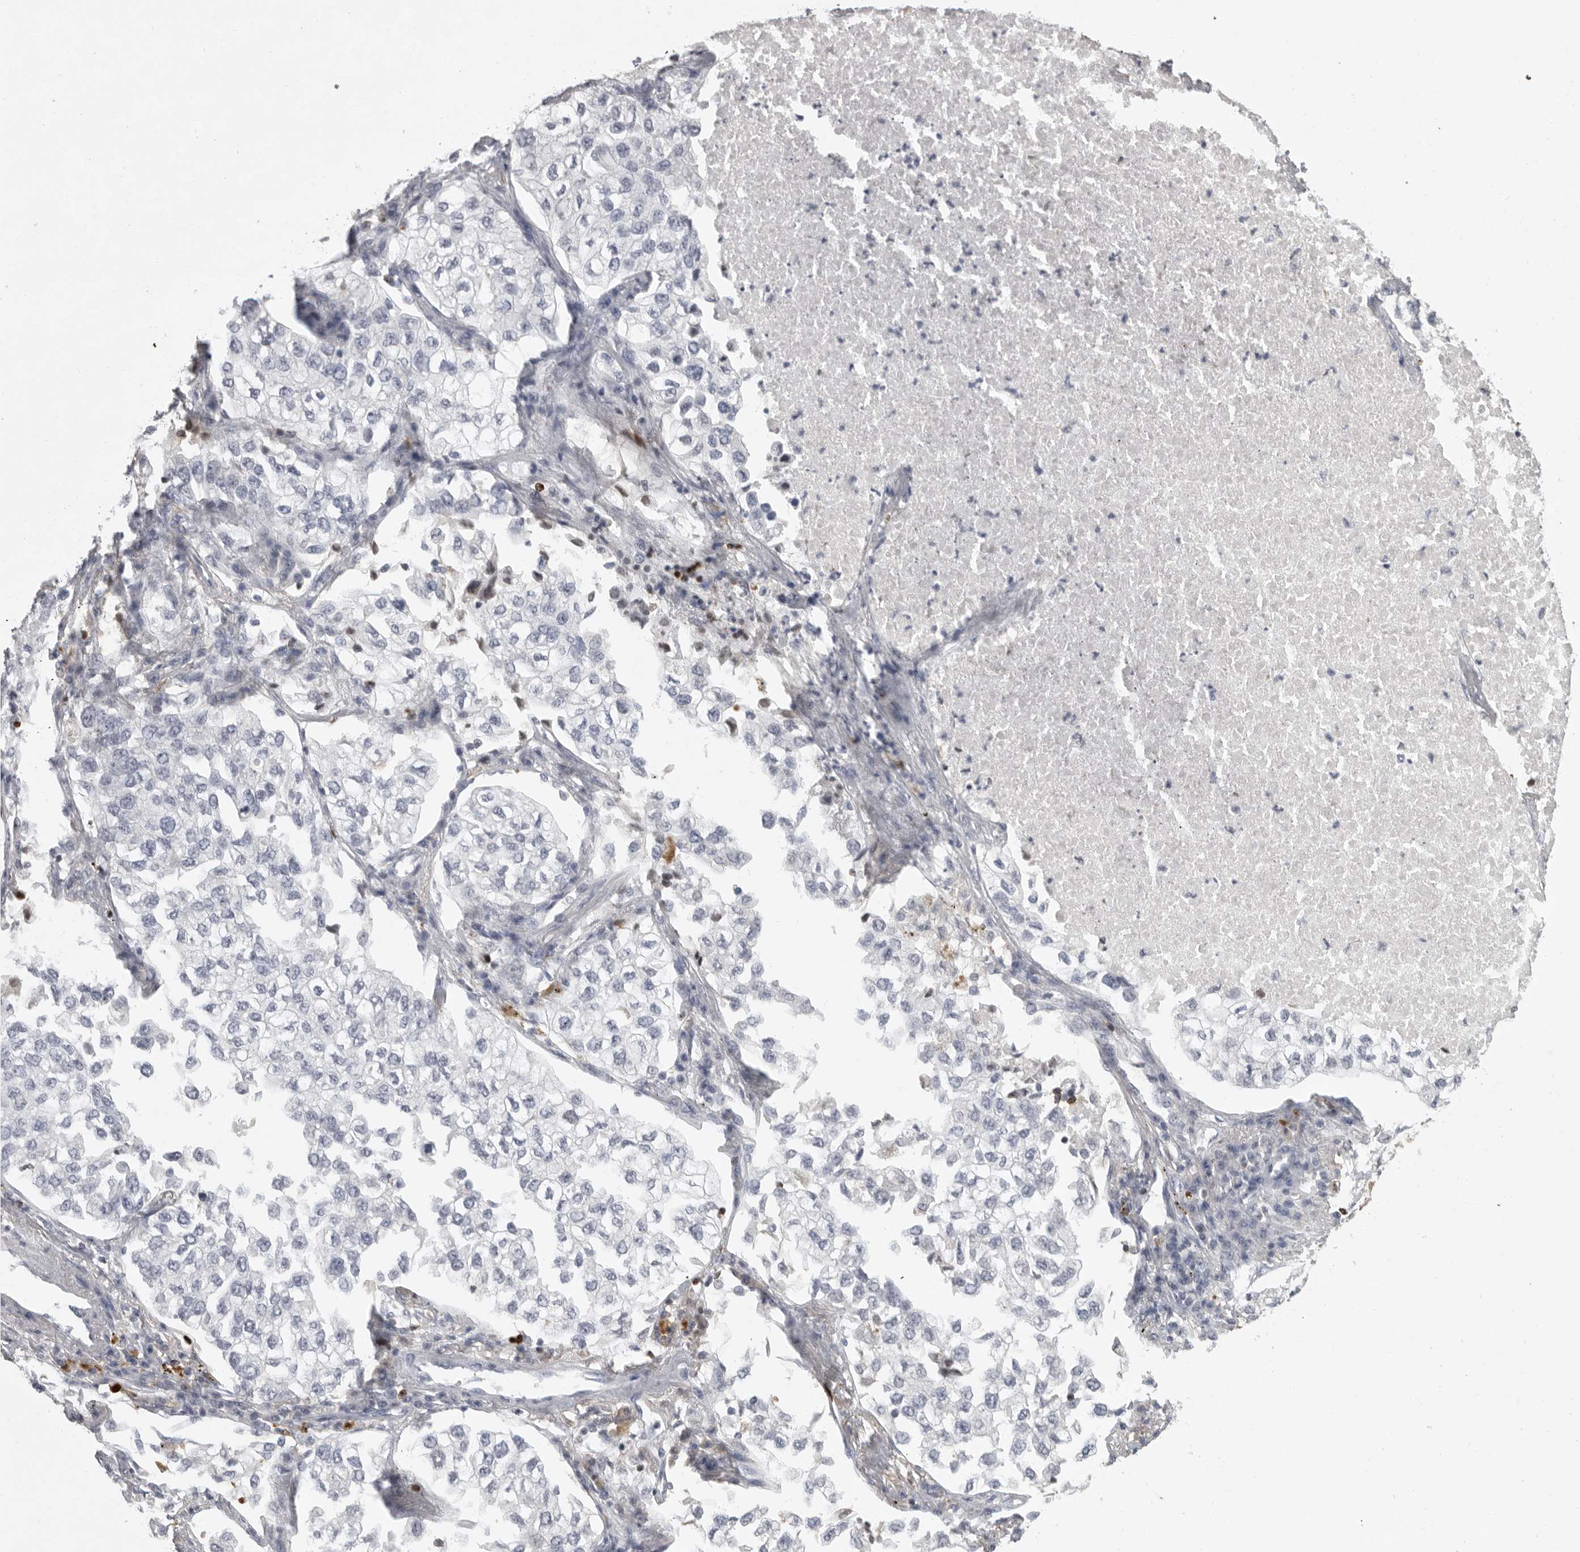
{"staining": {"intensity": "negative", "quantity": "none", "location": "none"}, "tissue": "lung cancer", "cell_type": "Tumor cells", "image_type": "cancer", "snomed": [{"axis": "morphology", "description": "Adenocarcinoma, NOS"}, {"axis": "topography", "description": "Lung"}], "caption": "Immunohistochemical staining of human lung cancer (adenocarcinoma) shows no significant expression in tumor cells.", "gene": "GNLY", "patient": {"sex": "male", "age": 63}}